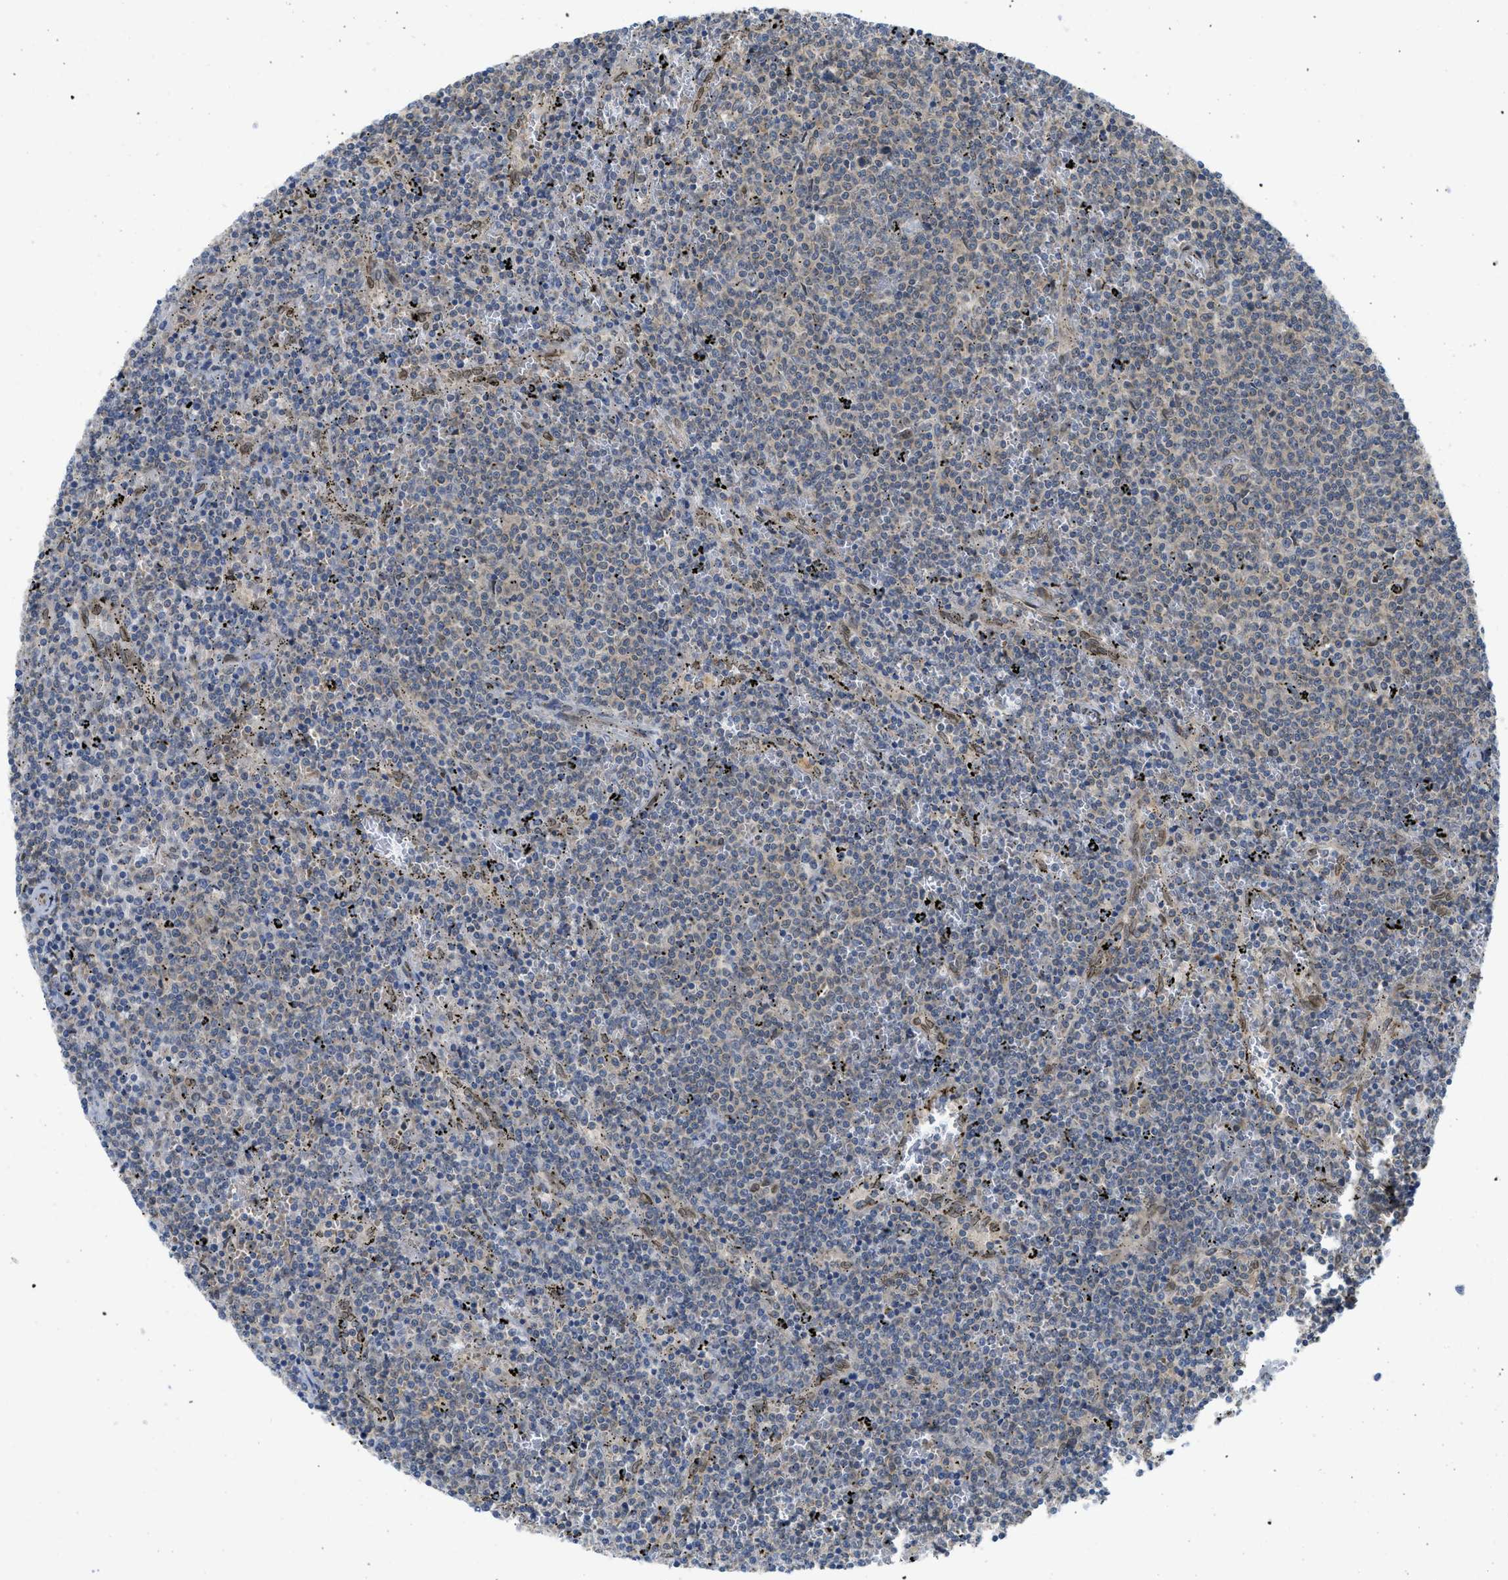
{"staining": {"intensity": "negative", "quantity": "none", "location": "none"}, "tissue": "lymphoma", "cell_type": "Tumor cells", "image_type": "cancer", "snomed": [{"axis": "morphology", "description": "Malignant lymphoma, non-Hodgkin's type, Low grade"}, {"axis": "topography", "description": "Spleen"}], "caption": "There is no significant expression in tumor cells of lymphoma.", "gene": "EIF2AK3", "patient": {"sex": "female", "age": 50}}